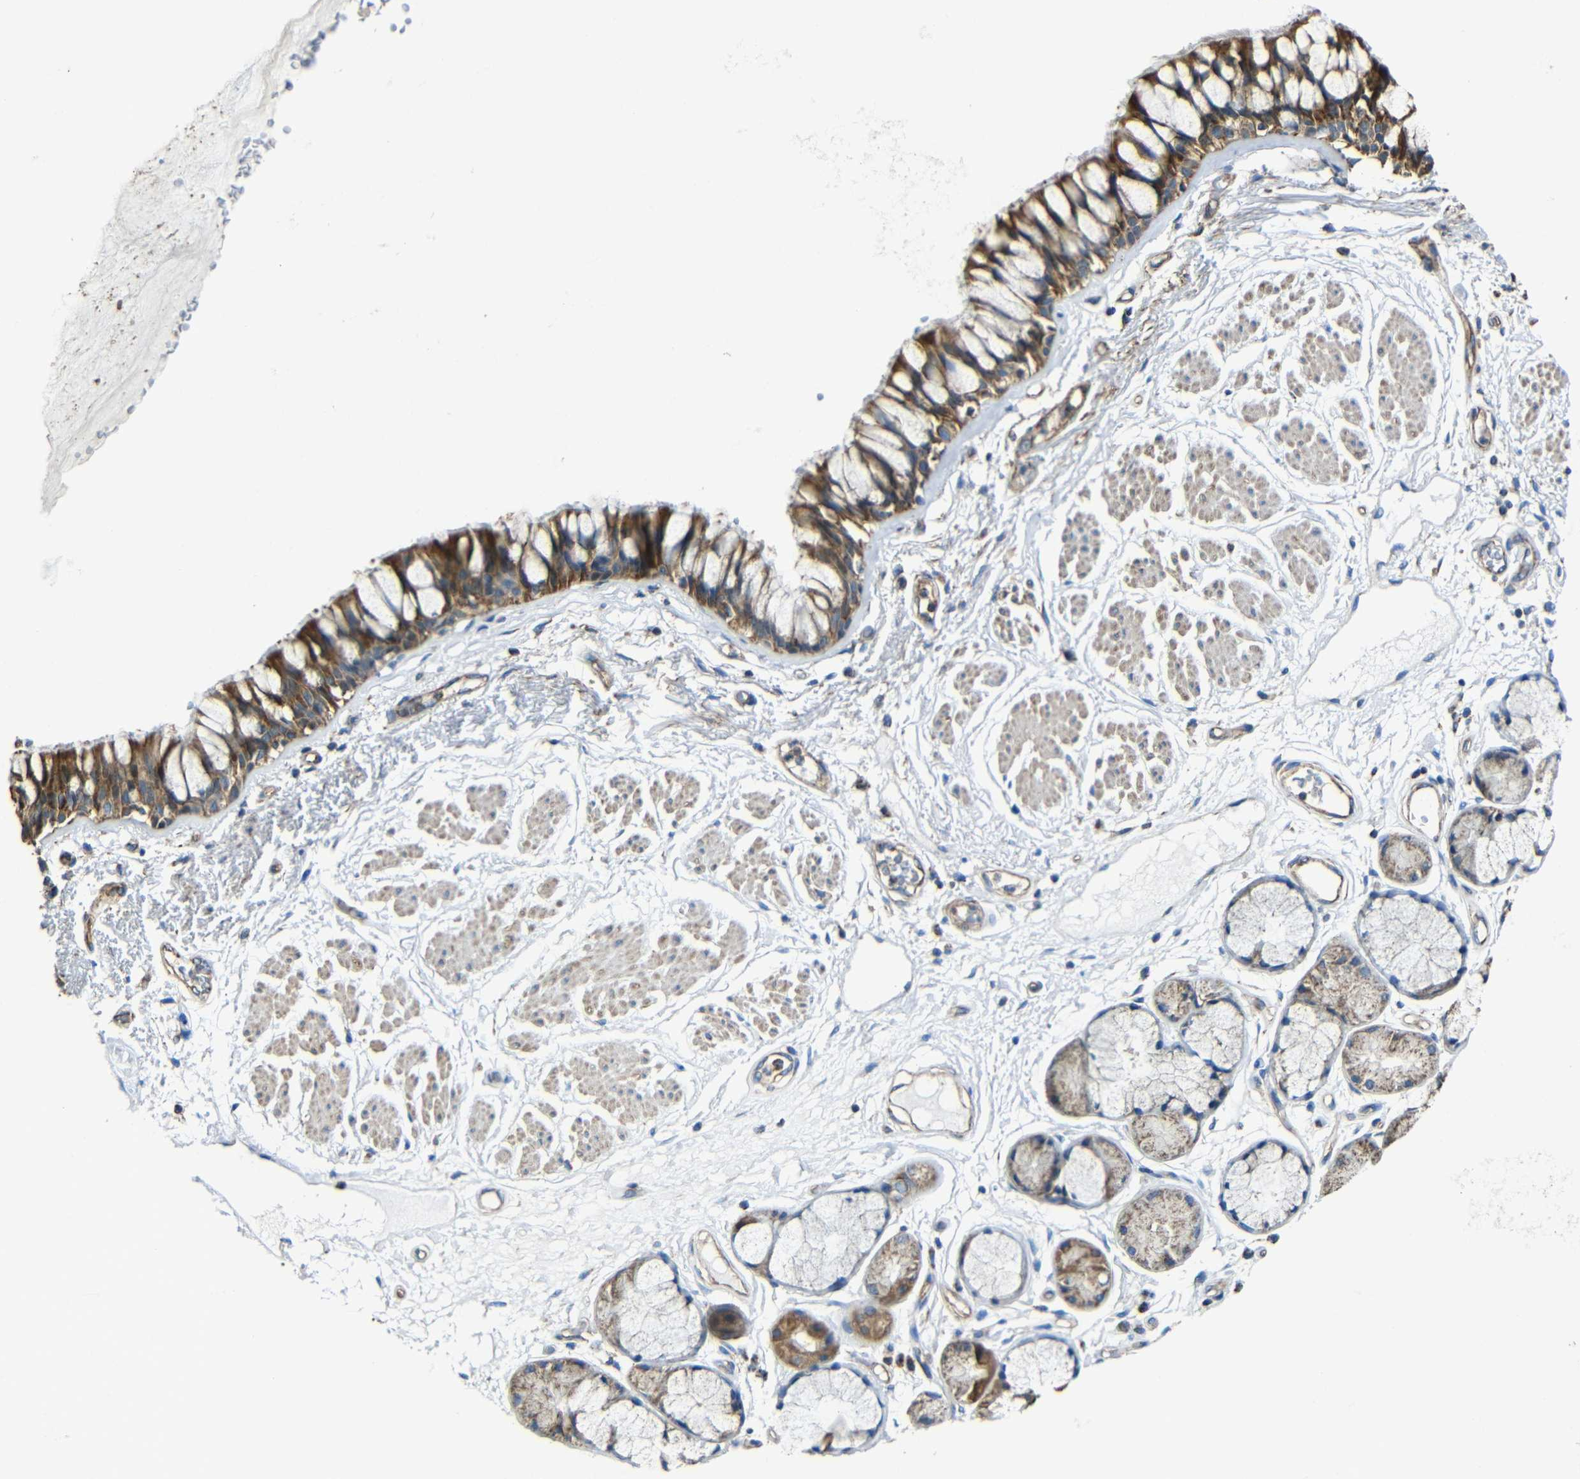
{"staining": {"intensity": "strong", "quantity": ">75%", "location": "cytoplasmic/membranous"}, "tissue": "bronchus", "cell_type": "Respiratory epithelial cells", "image_type": "normal", "snomed": [{"axis": "morphology", "description": "Normal tissue, NOS"}, {"axis": "topography", "description": "Bronchus"}], "caption": "Bronchus stained for a protein (brown) shows strong cytoplasmic/membranous positive expression in about >75% of respiratory epithelial cells.", "gene": "INTS6L", "patient": {"sex": "male", "age": 66}}